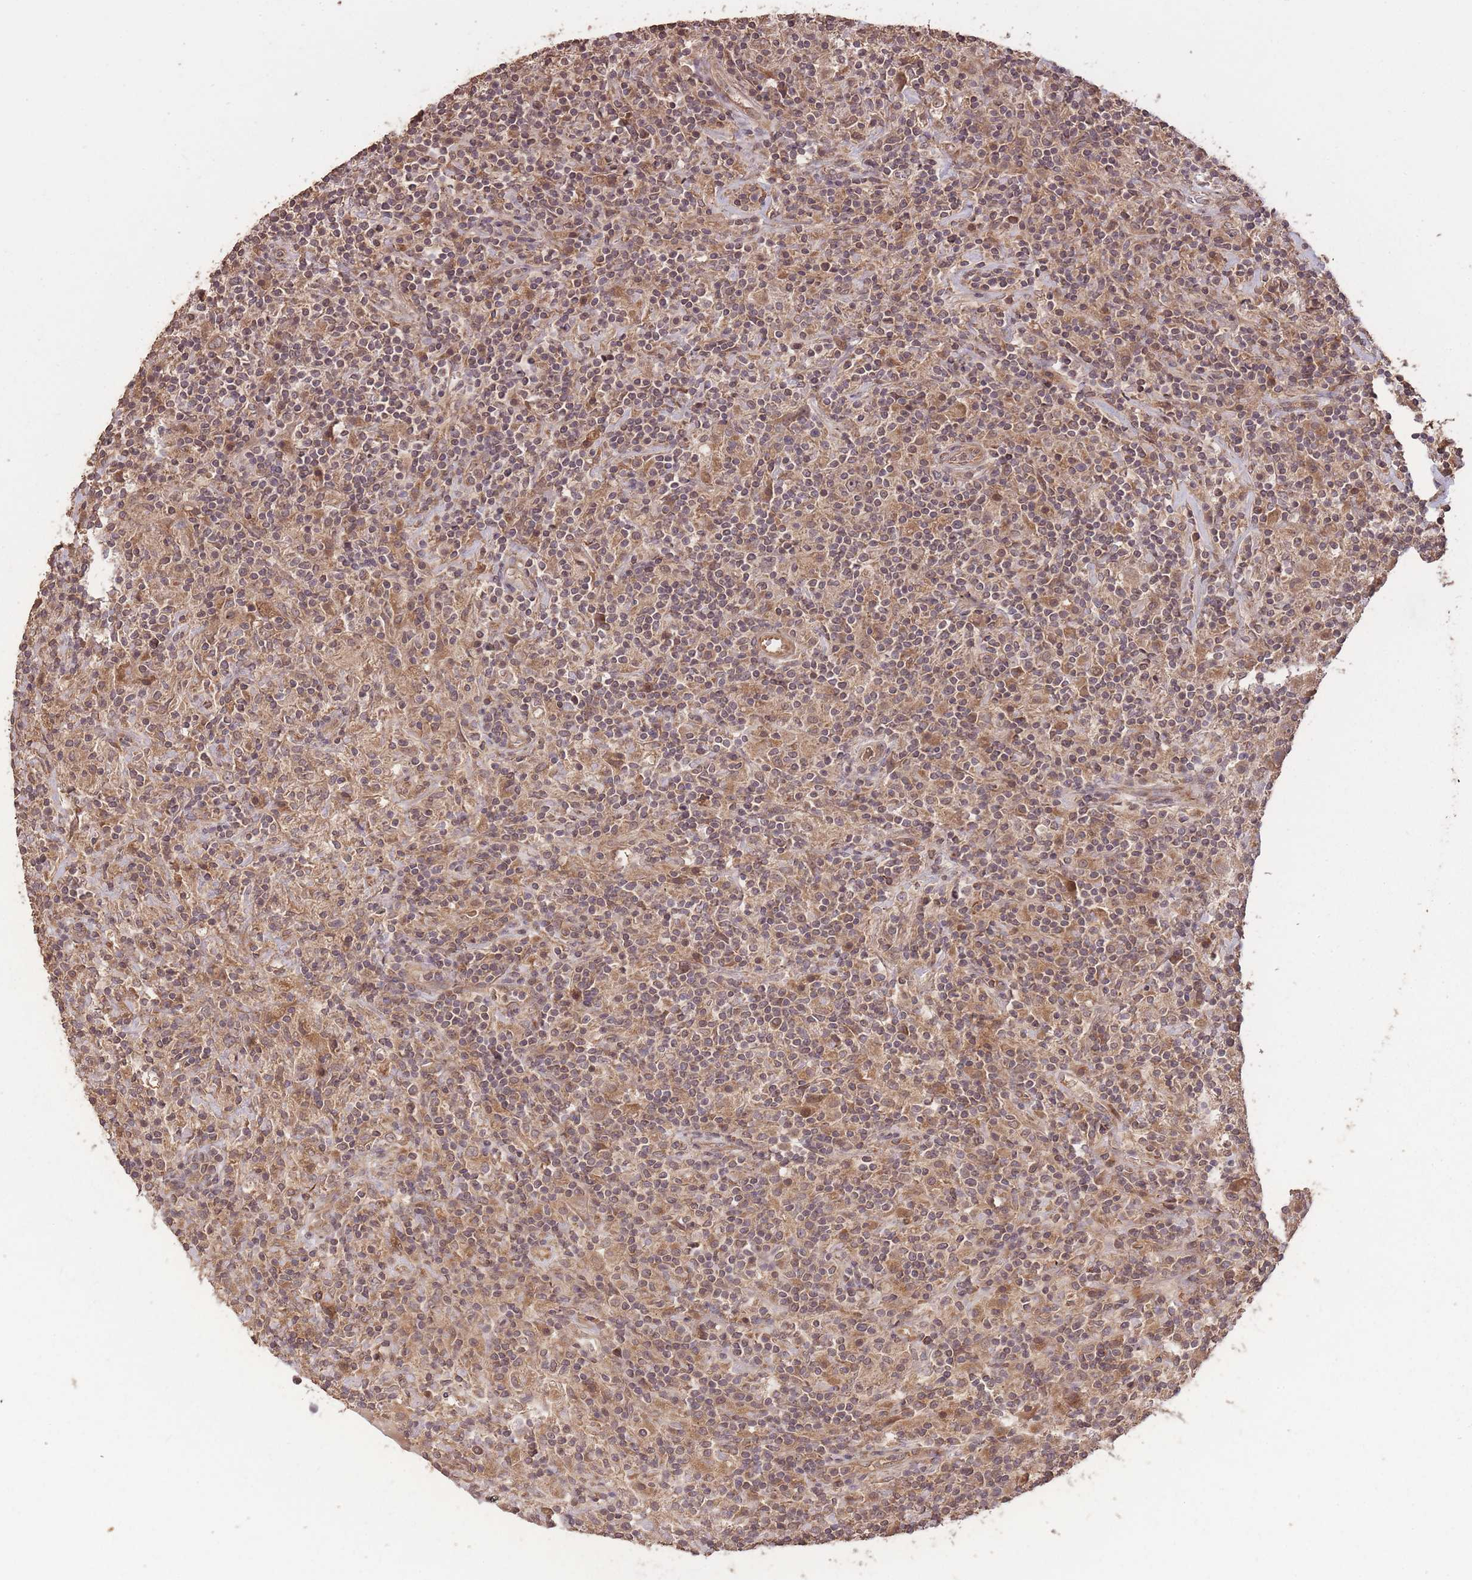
{"staining": {"intensity": "moderate", "quantity": ">75%", "location": "cytoplasmic/membranous"}, "tissue": "lymphoma", "cell_type": "Tumor cells", "image_type": "cancer", "snomed": [{"axis": "morphology", "description": "Hodgkin's disease, NOS"}, {"axis": "topography", "description": "Lymph node"}], "caption": "Human Hodgkin's disease stained with a protein marker exhibits moderate staining in tumor cells.", "gene": "ERBB3", "patient": {"sex": "male", "age": 70}}